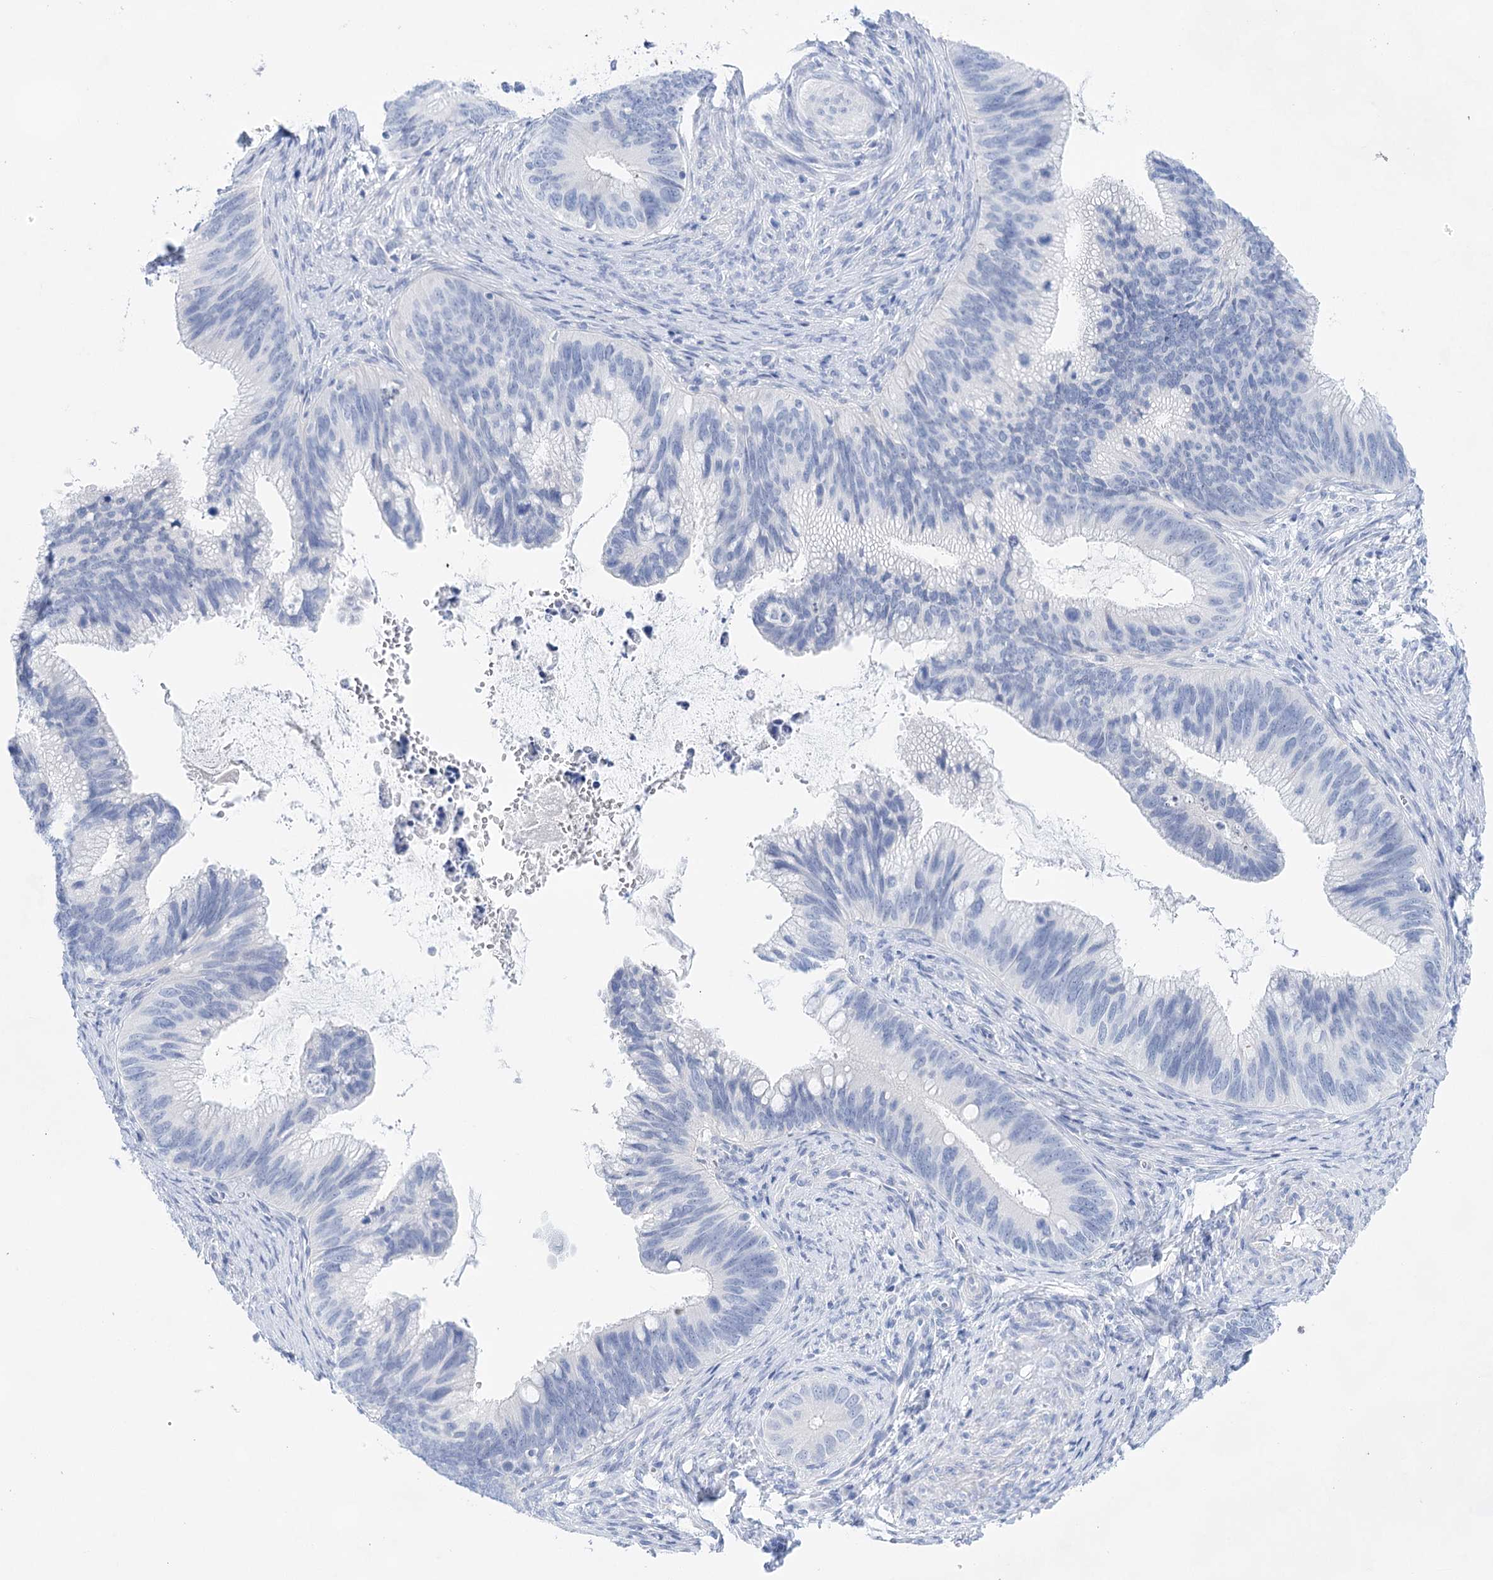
{"staining": {"intensity": "negative", "quantity": "none", "location": "none"}, "tissue": "cervical cancer", "cell_type": "Tumor cells", "image_type": "cancer", "snomed": [{"axis": "morphology", "description": "Adenocarcinoma, NOS"}, {"axis": "topography", "description": "Cervix"}], "caption": "IHC of cervical cancer demonstrates no positivity in tumor cells. (DAB immunohistochemistry (IHC), high magnification).", "gene": "LALBA", "patient": {"sex": "female", "age": 42}}